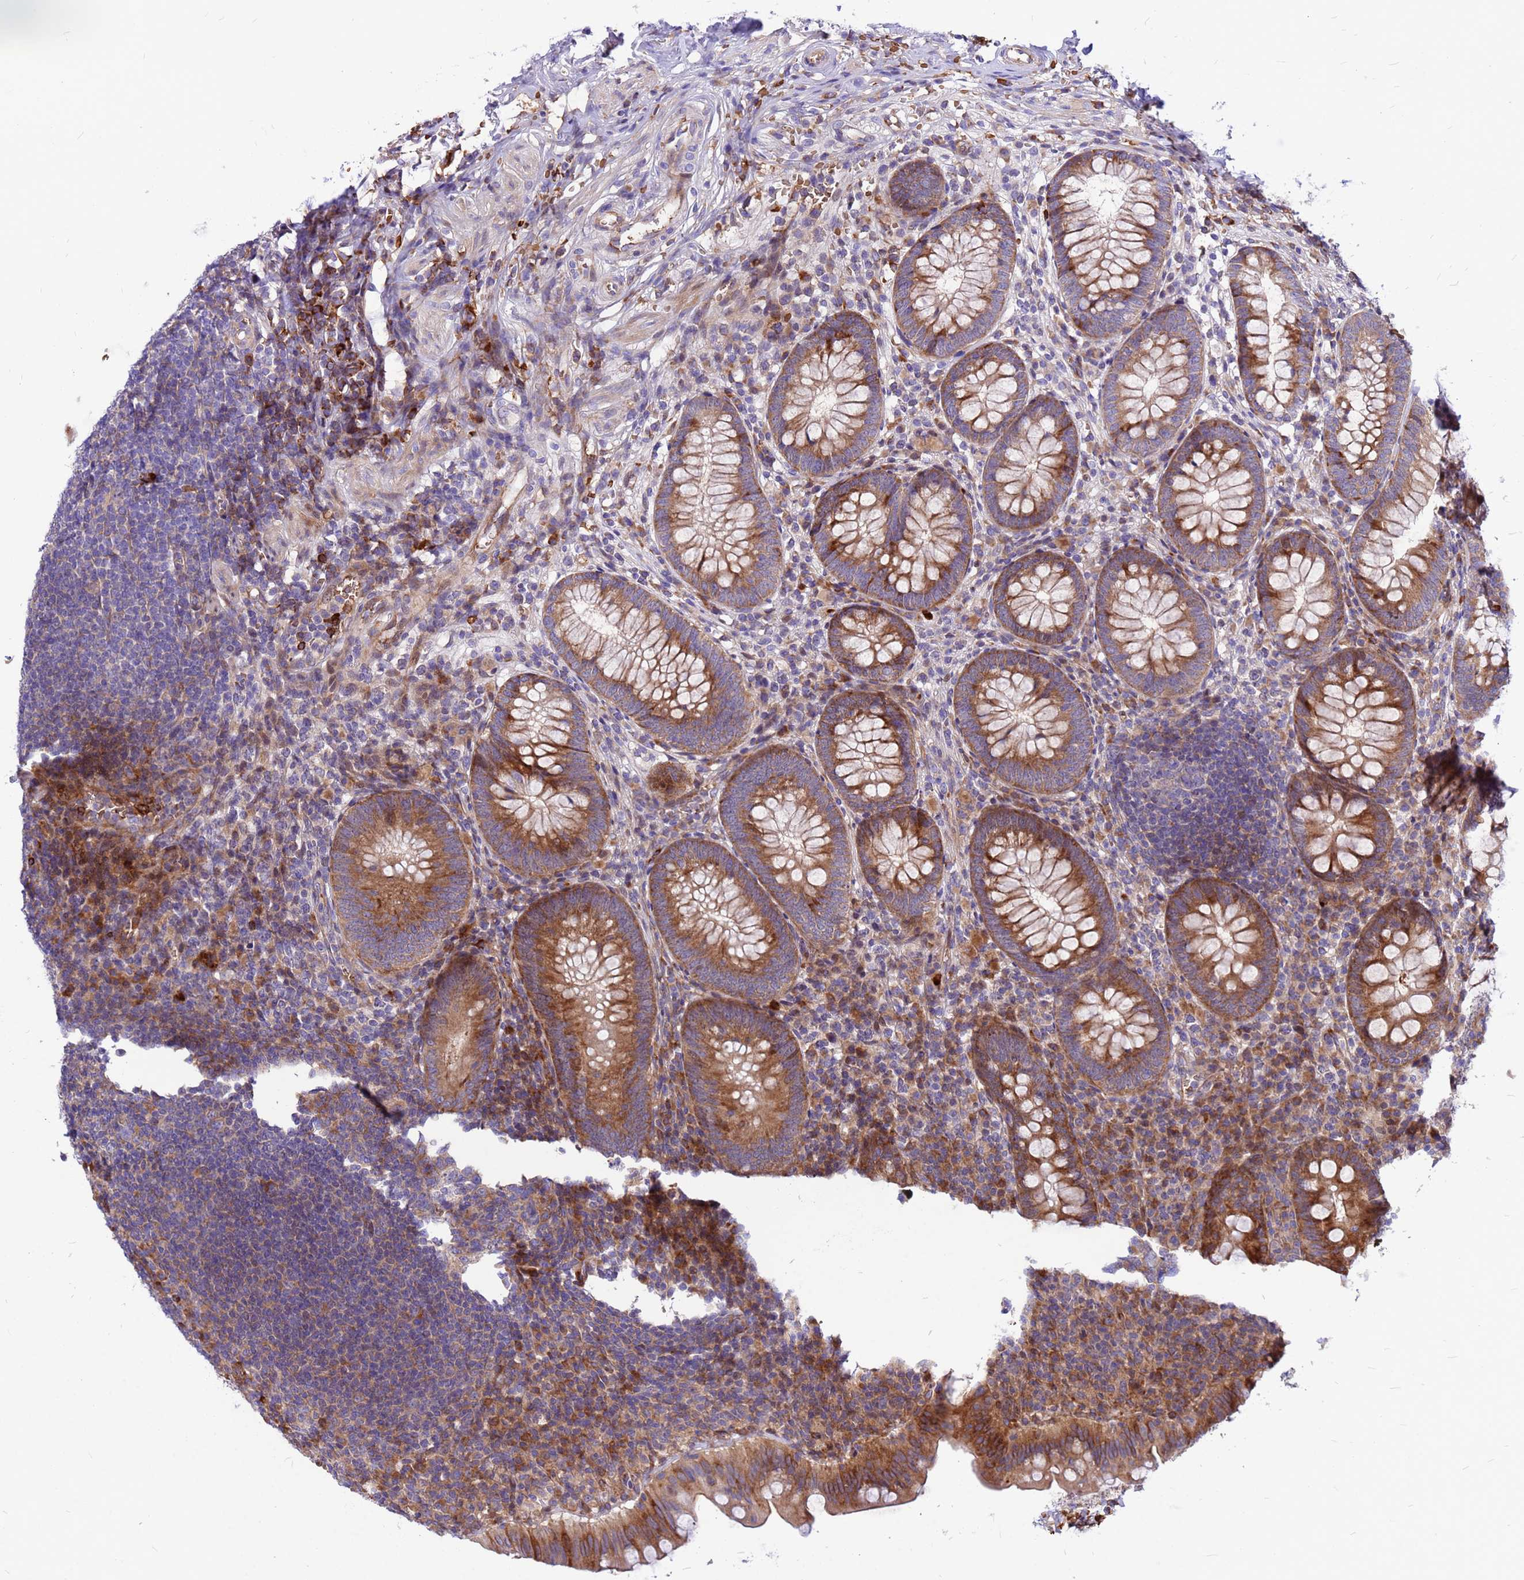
{"staining": {"intensity": "moderate", "quantity": ">75%", "location": "cytoplasmic/membranous"}, "tissue": "appendix", "cell_type": "Glandular cells", "image_type": "normal", "snomed": [{"axis": "morphology", "description": "Normal tissue, NOS"}, {"axis": "topography", "description": "Appendix"}], "caption": "Brown immunohistochemical staining in unremarkable human appendix displays moderate cytoplasmic/membranous expression in approximately >75% of glandular cells. (DAB = brown stain, brightfield microscopy at high magnification).", "gene": "ZNF669", "patient": {"sex": "male", "age": 56}}